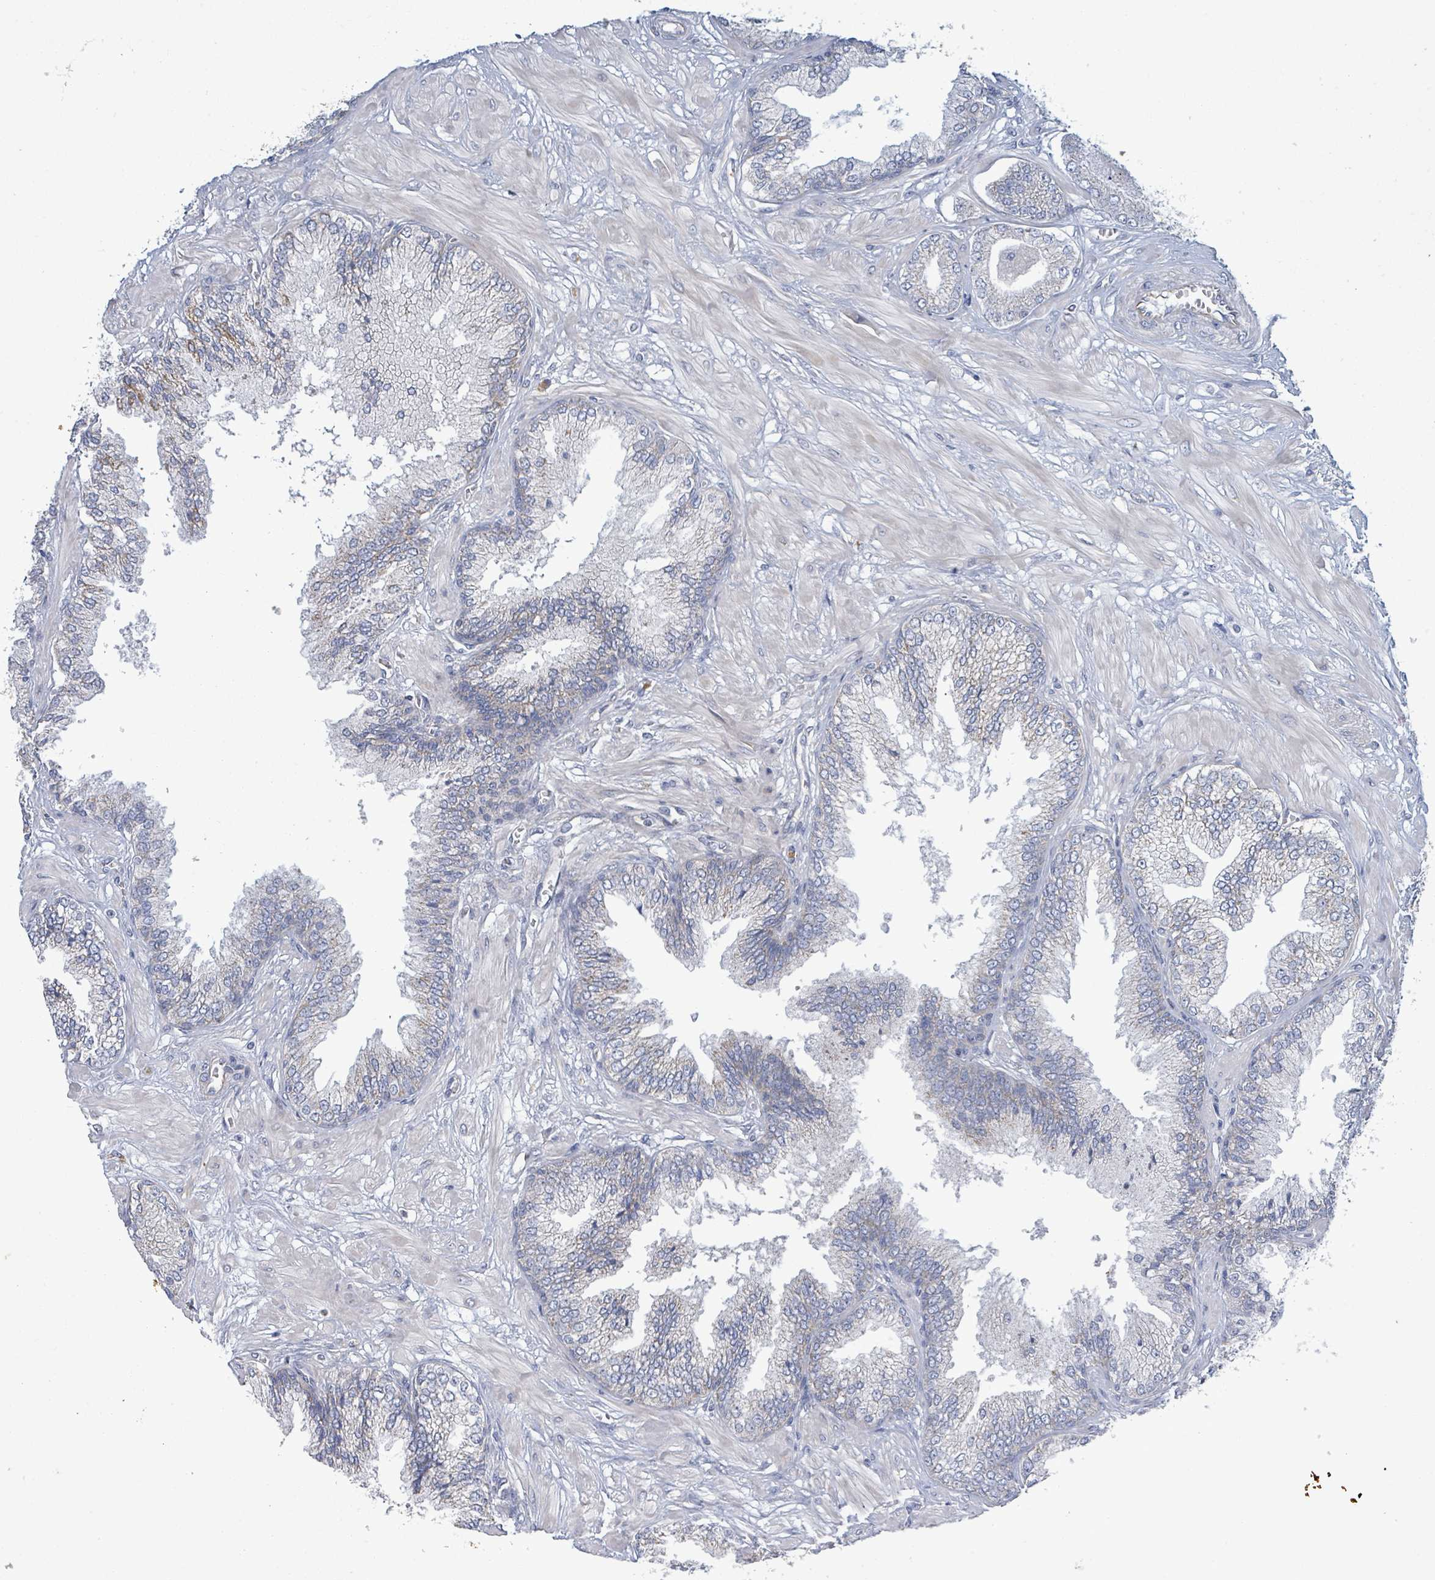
{"staining": {"intensity": "negative", "quantity": "none", "location": "none"}, "tissue": "prostate cancer", "cell_type": "Tumor cells", "image_type": "cancer", "snomed": [{"axis": "morphology", "description": "Adenocarcinoma, Low grade"}, {"axis": "topography", "description": "Prostate"}], "caption": "High power microscopy photomicrograph of an IHC micrograph of adenocarcinoma (low-grade) (prostate), revealing no significant positivity in tumor cells.", "gene": "ALG12", "patient": {"sex": "male", "age": 55}}